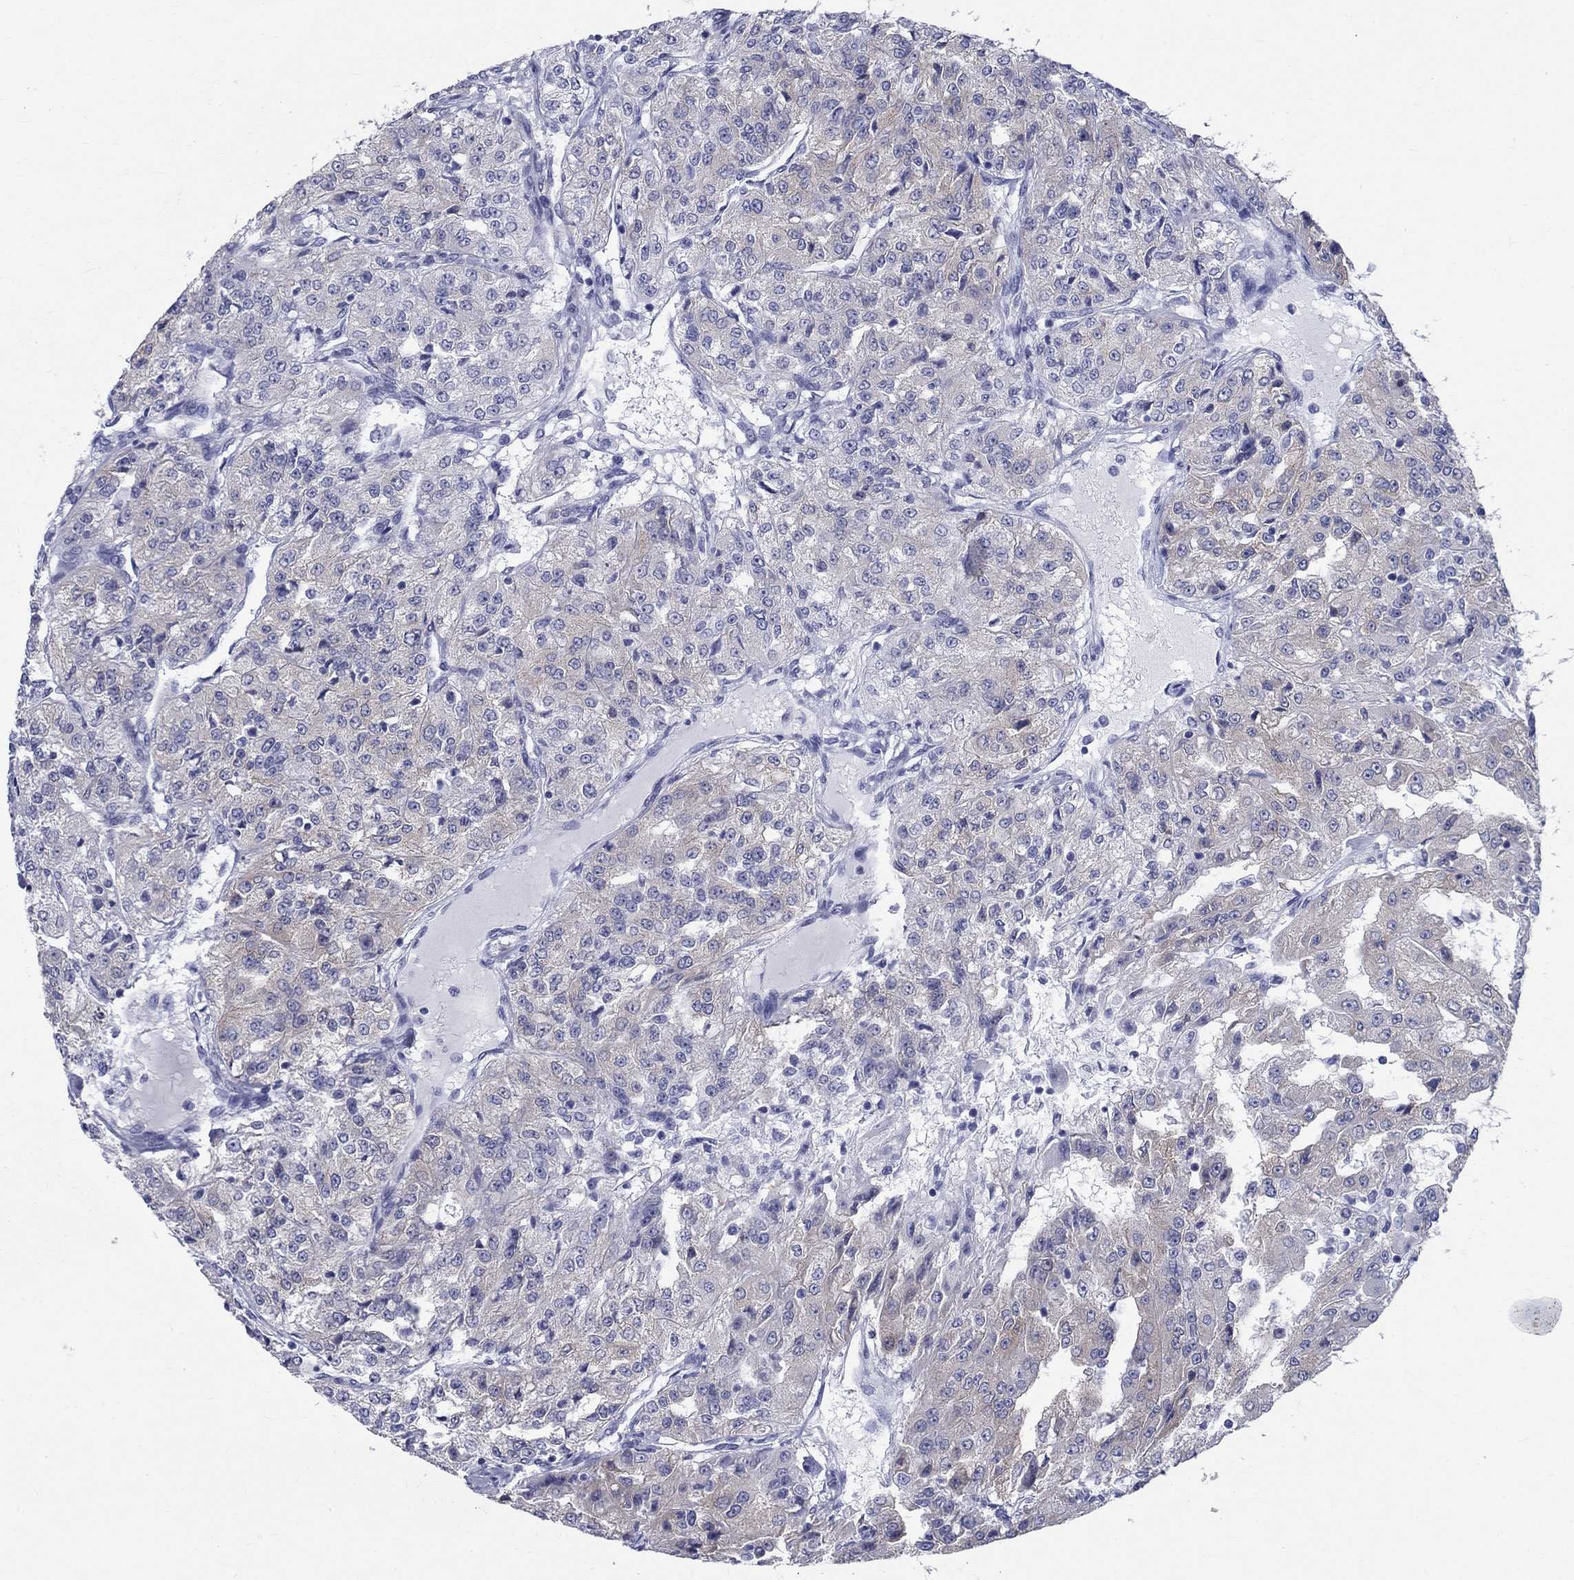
{"staining": {"intensity": "negative", "quantity": "none", "location": "none"}, "tissue": "renal cancer", "cell_type": "Tumor cells", "image_type": "cancer", "snomed": [{"axis": "morphology", "description": "Adenocarcinoma, NOS"}, {"axis": "topography", "description": "Kidney"}], "caption": "Tumor cells are negative for brown protein staining in renal cancer.", "gene": "CEP43", "patient": {"sex": "female", "age": 63}}